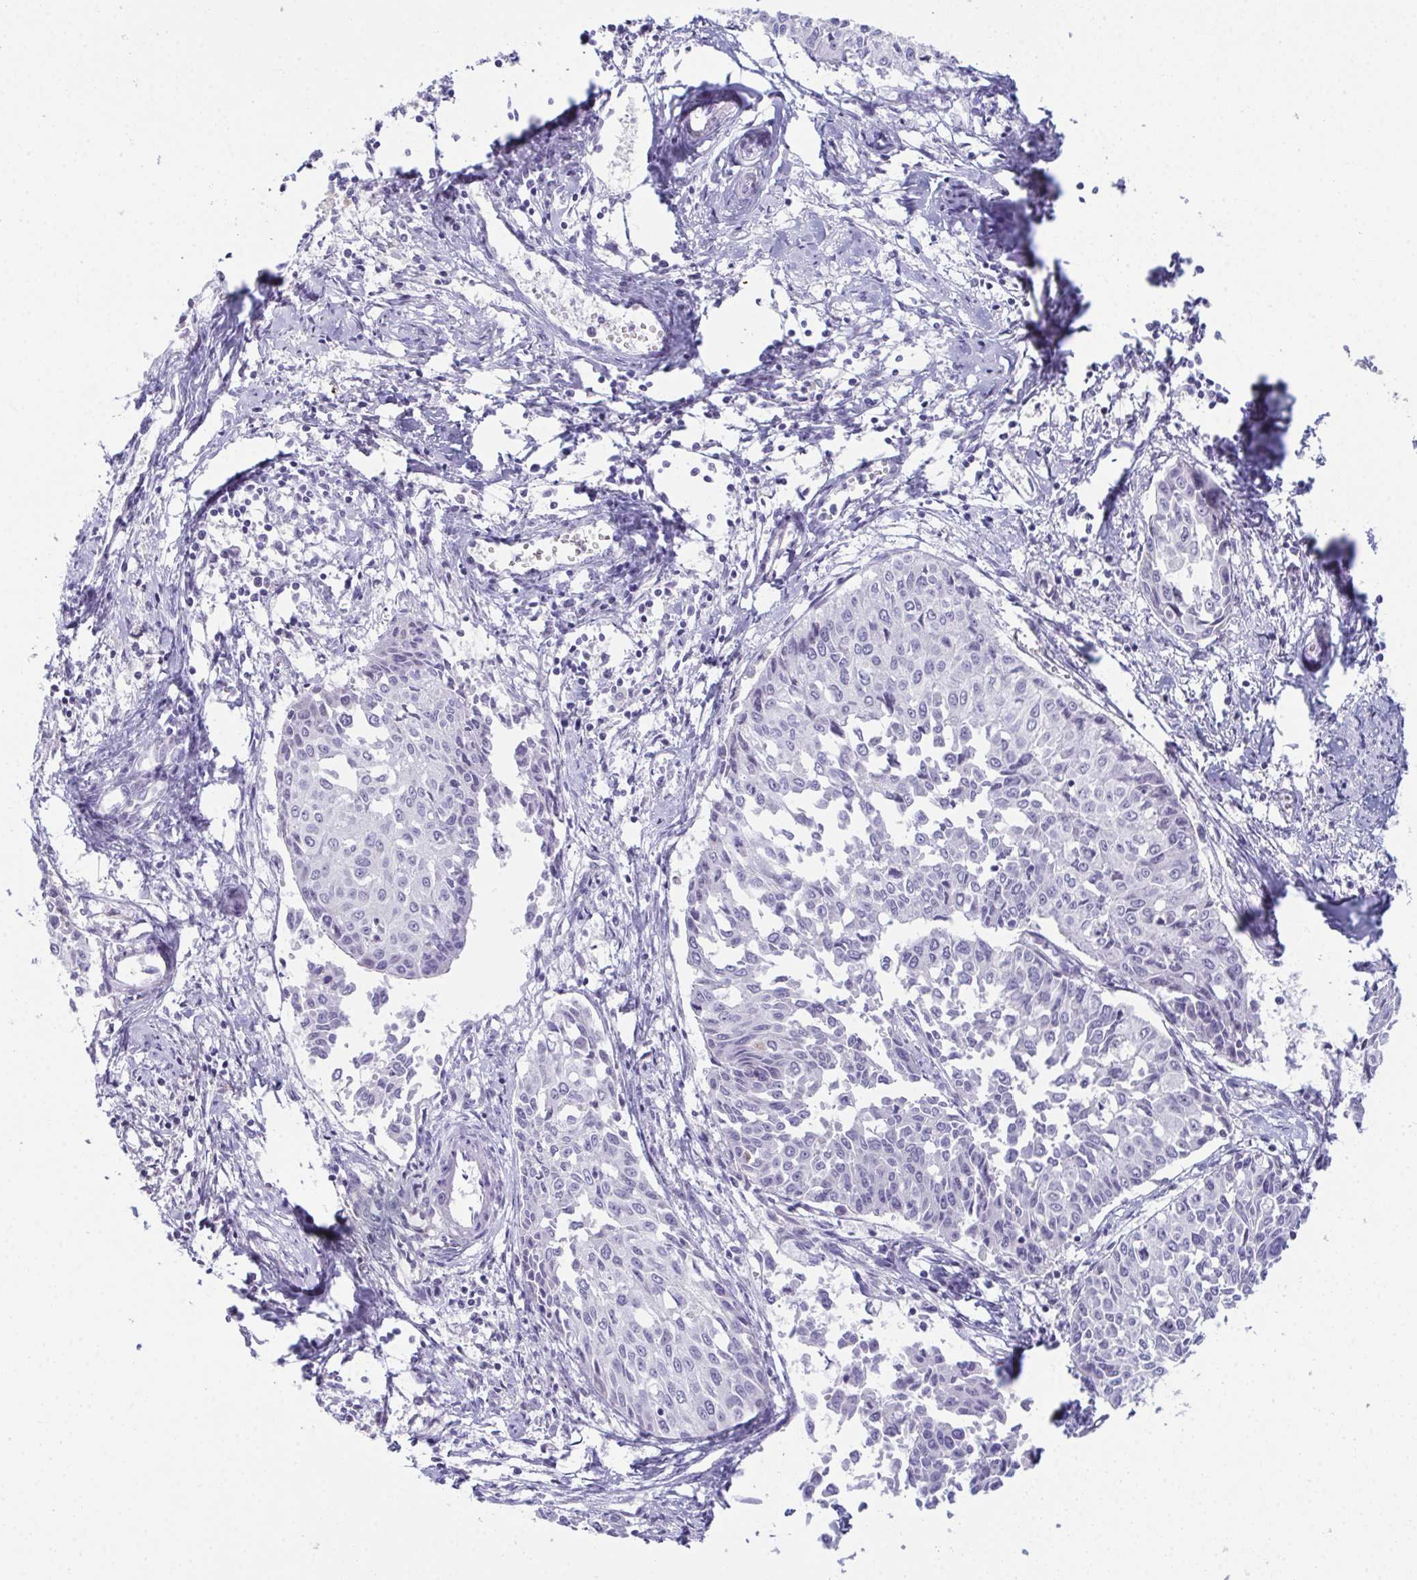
{"staining": {"intensity": "negative", "quantity": "none", "location": "none"}, "tissue": "cervical cancer", "cell_type": "Tumor cells", "image_type": "cancer", "snomed": [{"axis": "morphology", "description": "Squamous cell carcinoma, NOS"}, {"axis": "topography", "description": "Cervix"}], "caption": "Photomicrograph shows no significant protein expression in tumor cells of cervical cancer.", "gene": "TEX19", "patient": {"sex": "female", "age": 50}}